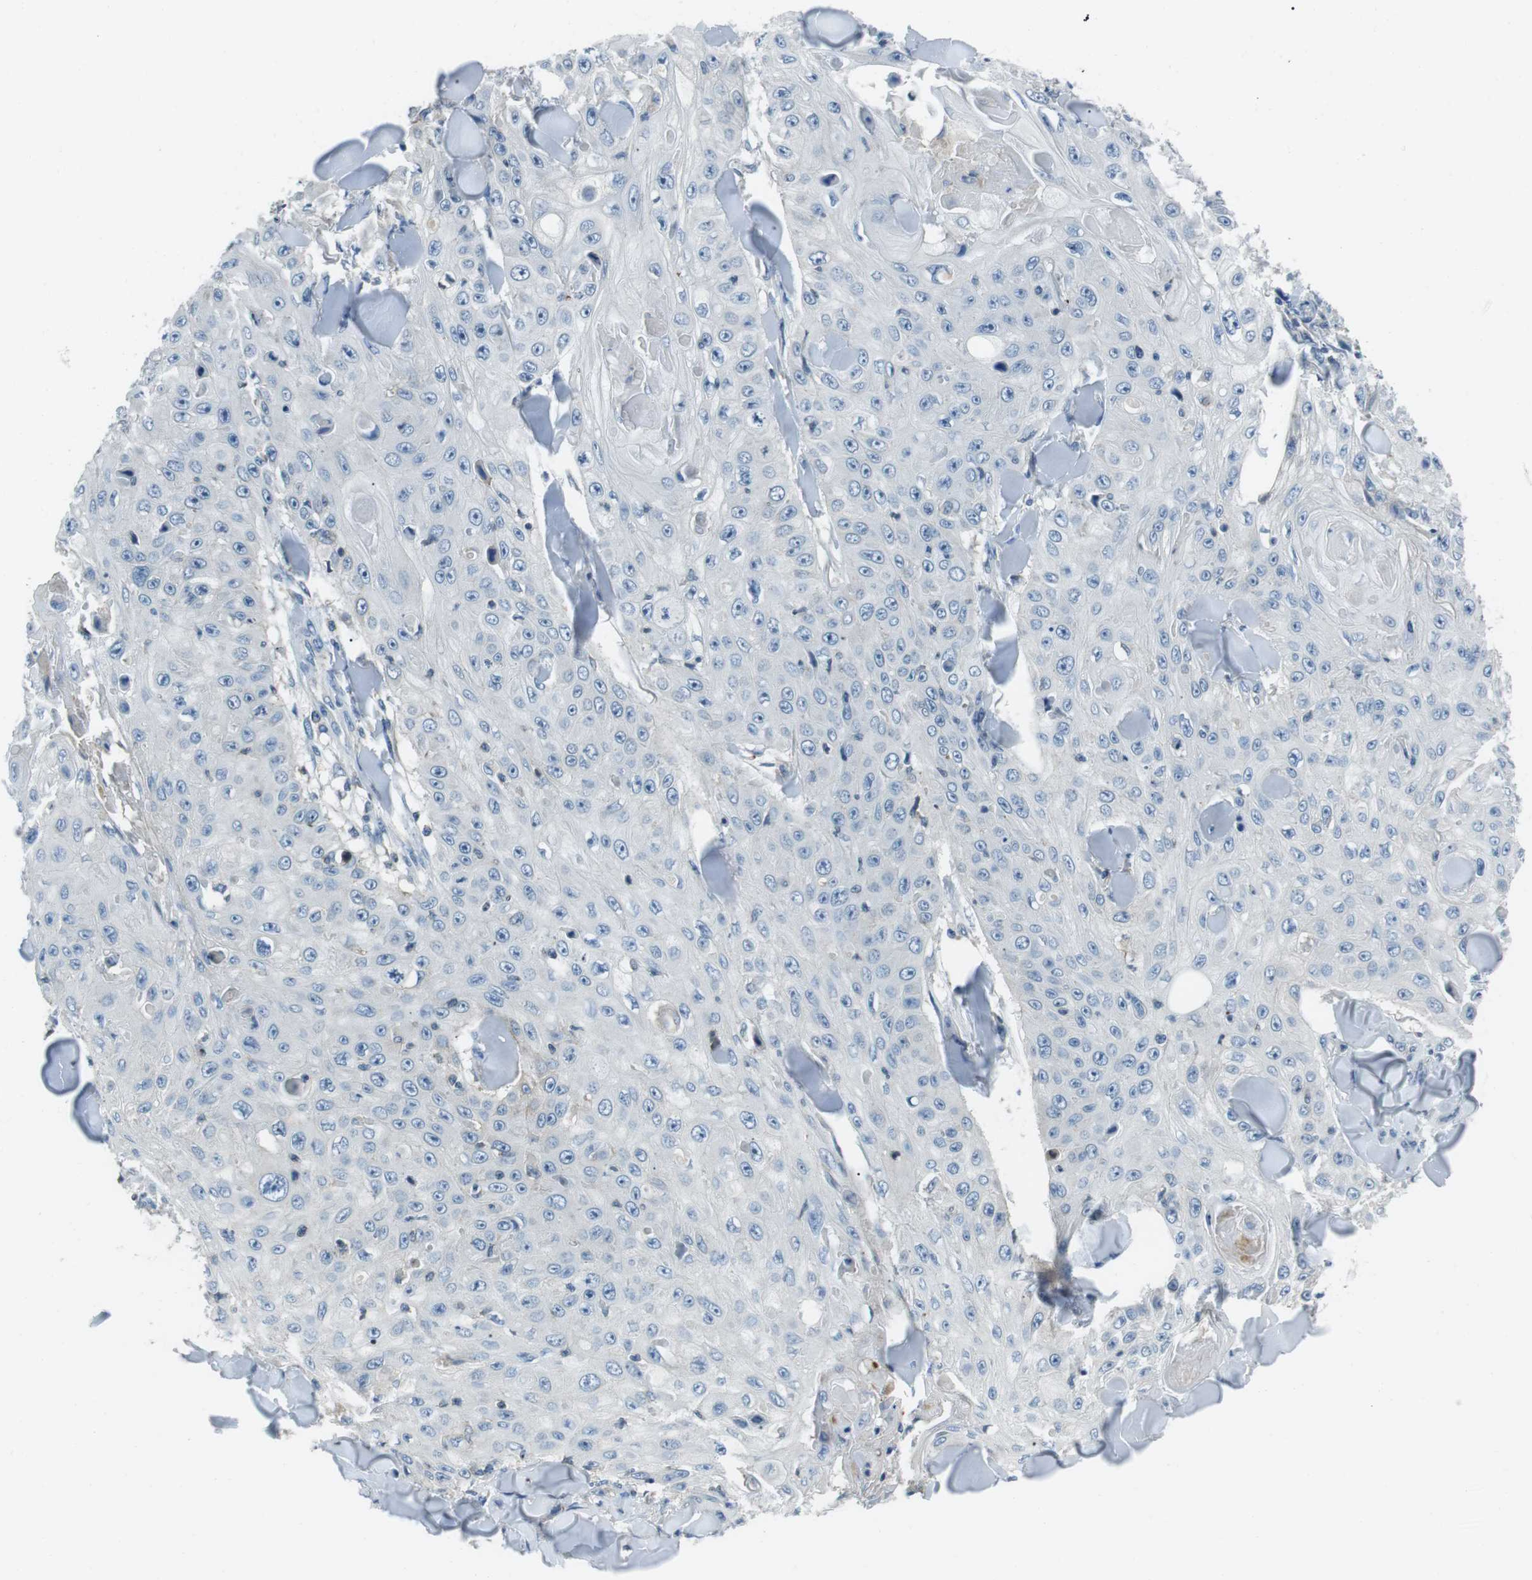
{"staining": {"intensity": "negative", "quantity": "none", "location": "none"}, "tissue": "skin cancer", "cell_type": "Tumor cells", "image_type": "cancer", "snomed": [{"axis": "morphology", "description": "Squamous cell carcinoma, NOS"}, {"axis": "topography", "description": "Skin"}], "caption": "The IHC image has no significant staining in tumor cells of squamous cell carcinoma (skin) tissue. The staining is performed using DAB brown chromogen with nuclei counter-stained in using hematoxylin.", "gene": "ARVCF", "patient": {"sex": "male", "age": 86}}